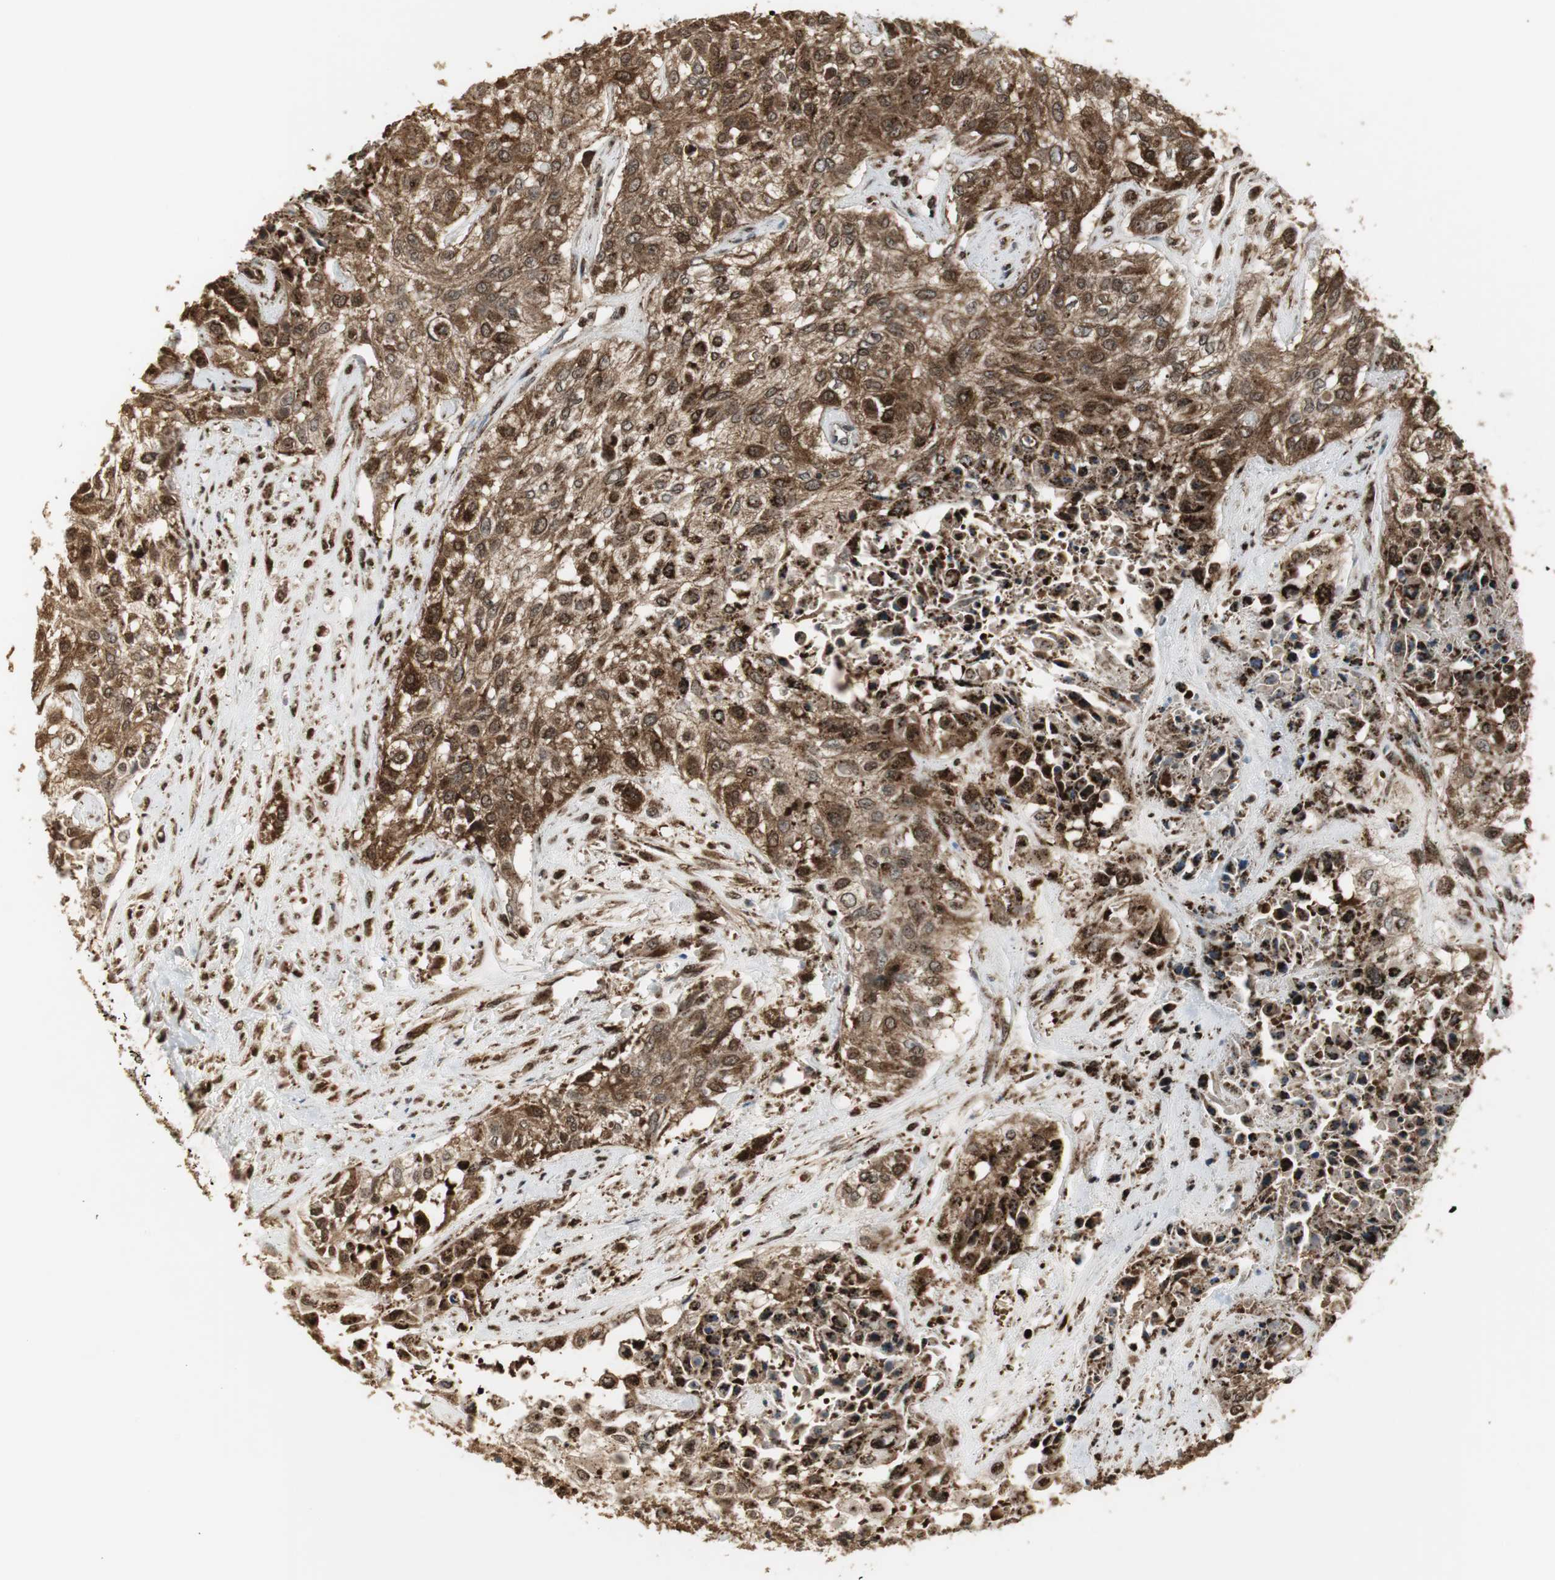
{"staining": {"intensity": "strong", "quantity": ">75%", "location": "cytoplasmic/membranous,nuclear"}, "tissue": "urothelial cancer", "cell_type": "Tumor cells", "image_type": "cancer", "snomed": [{"axis": "morphology", "description": "Urothelial carcinoma, High grade"}, {"axis": "topography", "description": "Urinary bladder"}], "caption": "The histopathology image demonstrates immunohistochemical staining of urothelial carcinoma (high-grade). There is strong cytoplasmic/membranous and nuclear staining is present in approximately >75% of tumor cells.", "gene": "PLIN3", "patient": {"sex": "male", "age": 57}}